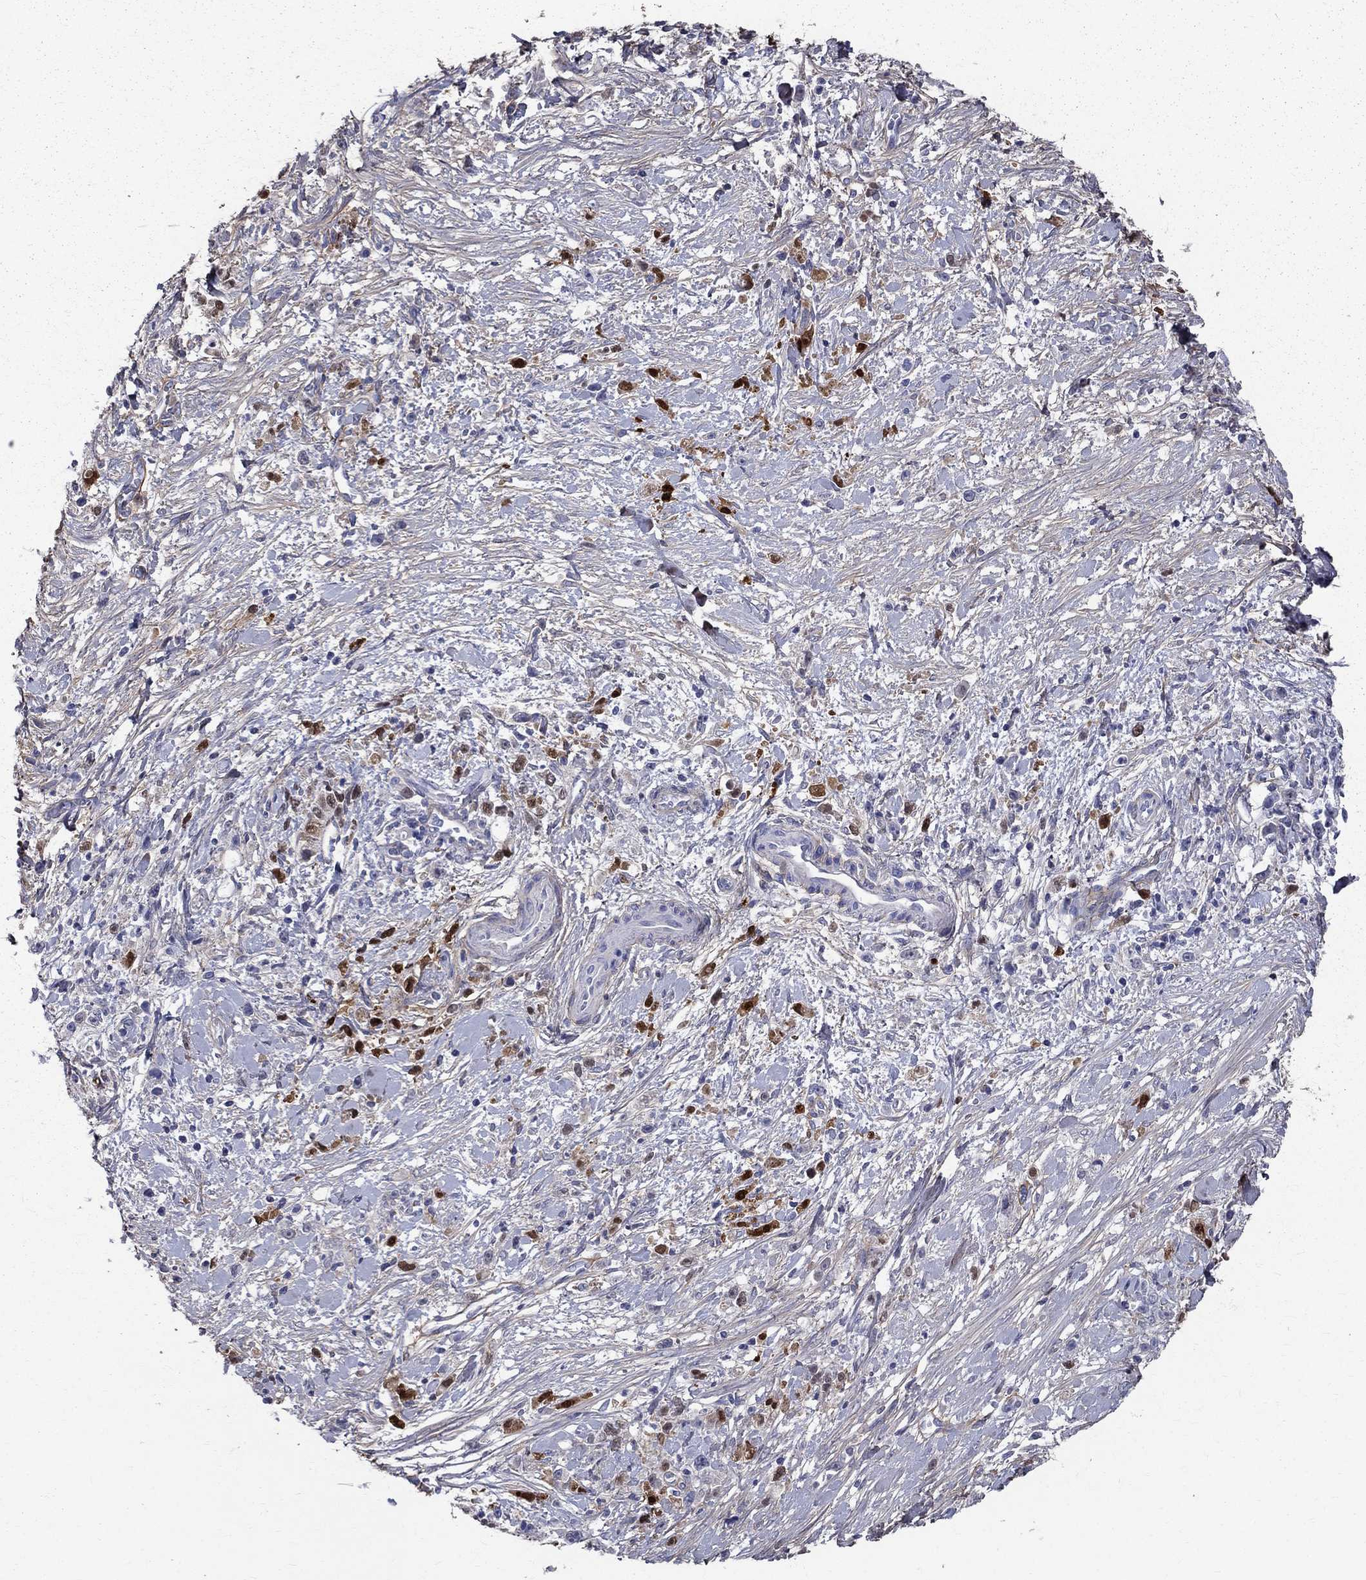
{"staining": {"intensity": "strong", "quantity": "<25%", "location": "nuclear"}, "tissue": "stomach cancer", "cell_type": "Tumor cells", "image_type": "cancer", "snomed": [{"axis": "morphology", "description": "Adenocarcinoma, NOS"}, {"axis": "topography", "description": "Stomach"}], "caption": "A medium amount of strong nuclear positivity is present in approximately <25% of tumor cells in adenocarcinoma (stomach) tissue.", "gene": "ANXA10", "patient": {"sex": "female", "age": 59}}